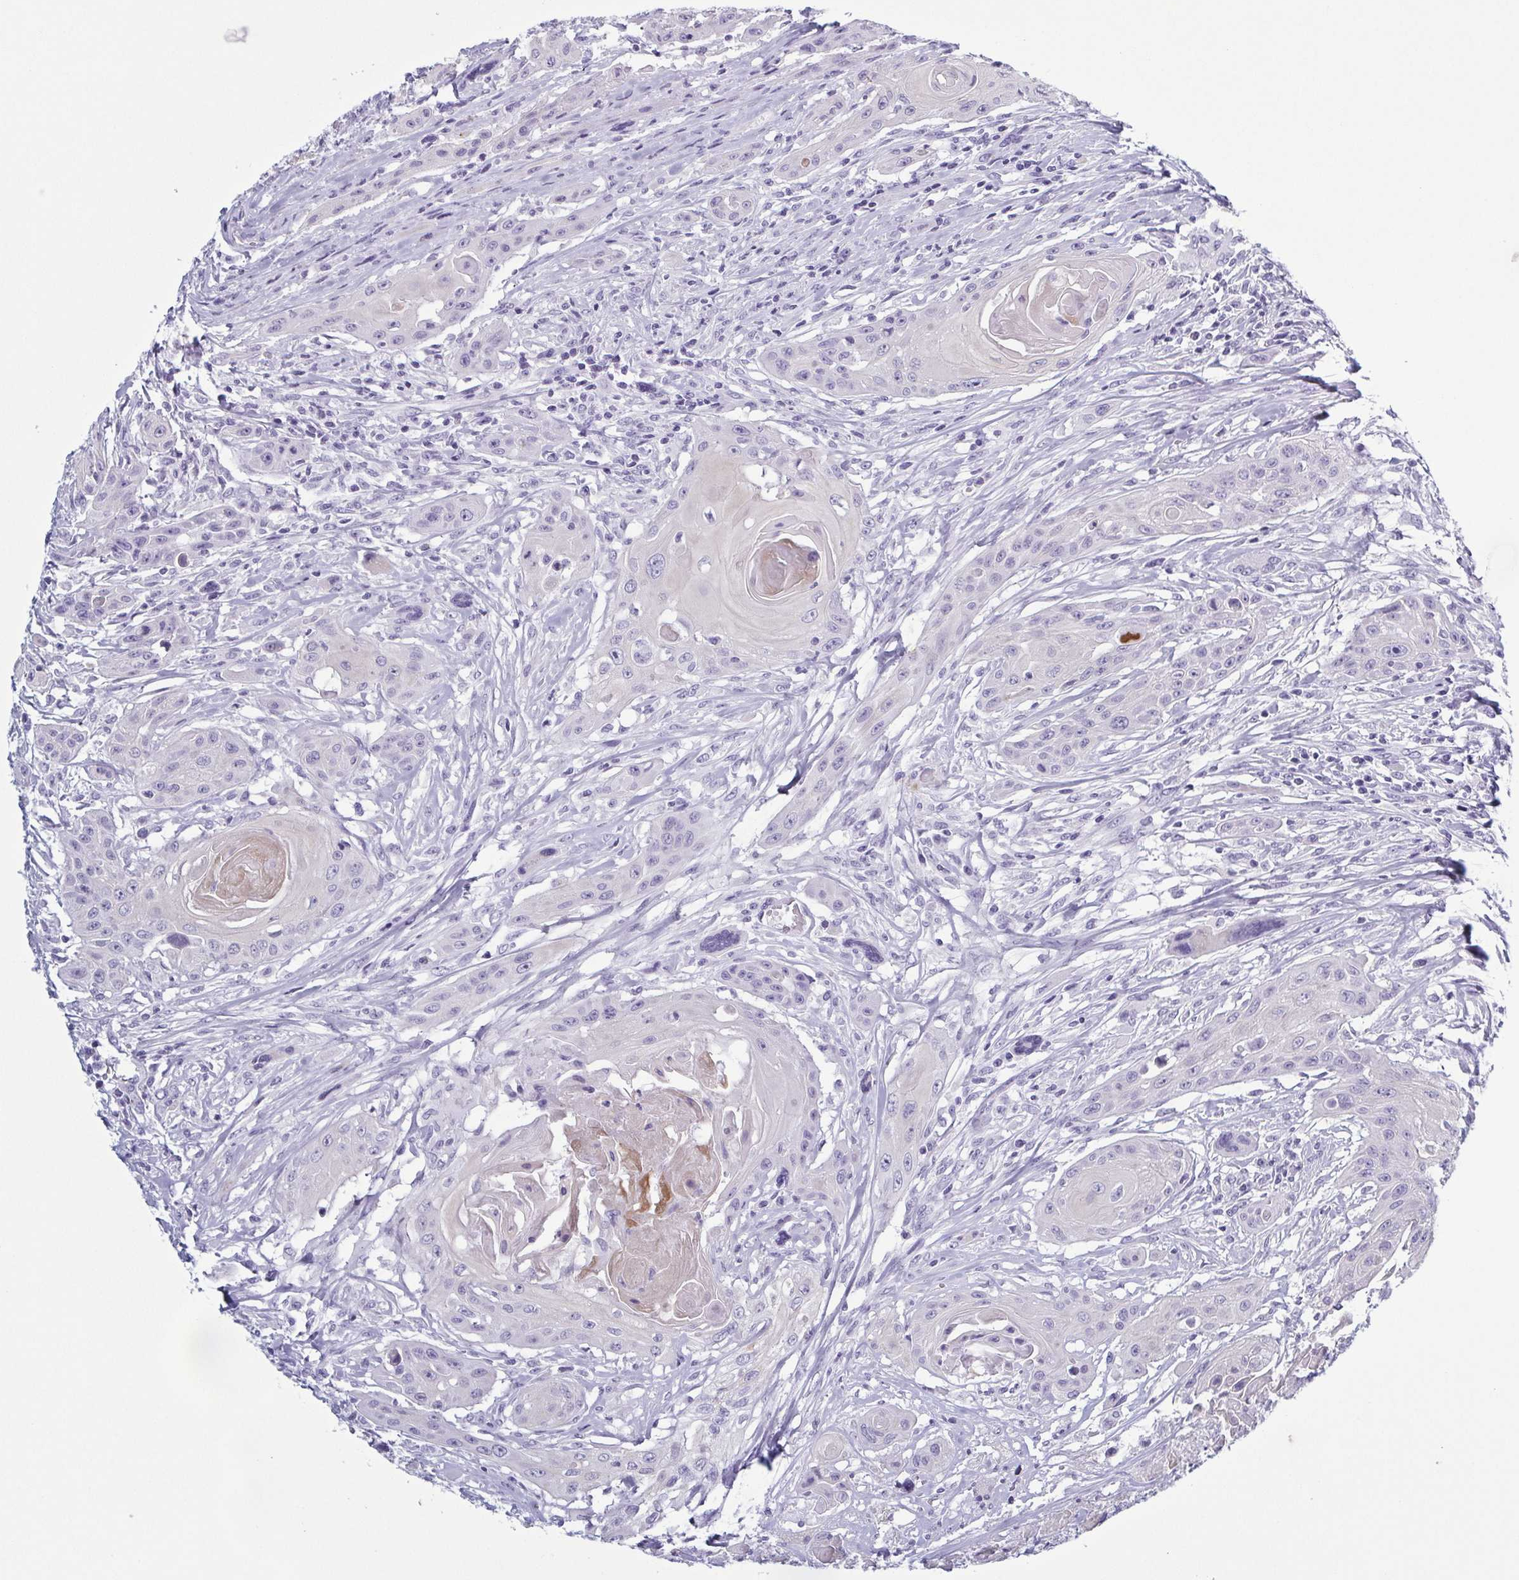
{"staining": {"intensity": "negative", "quantity": "none", "location": "none"}, "tissue": "head and neck cancer", "cell_type": "Tumor cells", "image_type": "cancer", "snomed": [{"axis": "morphology", "description": "Squamous cell carcinoma, NOS"}, {"axis": "topography", "description": "Oral tissue"}, {"axis": "topography", "description": "Head-Neck"}, {"axis": "topography", "description": "Neck, NOS"}], "caption": "Tumor cells show no significant positivity in head and neck squamous cell carcinoma. (DAB immunohistochemistry visualized using brightfield microscopy, high magnification).", "gene": "KRT10", "patient": {"sex": "female", "age": 55}}